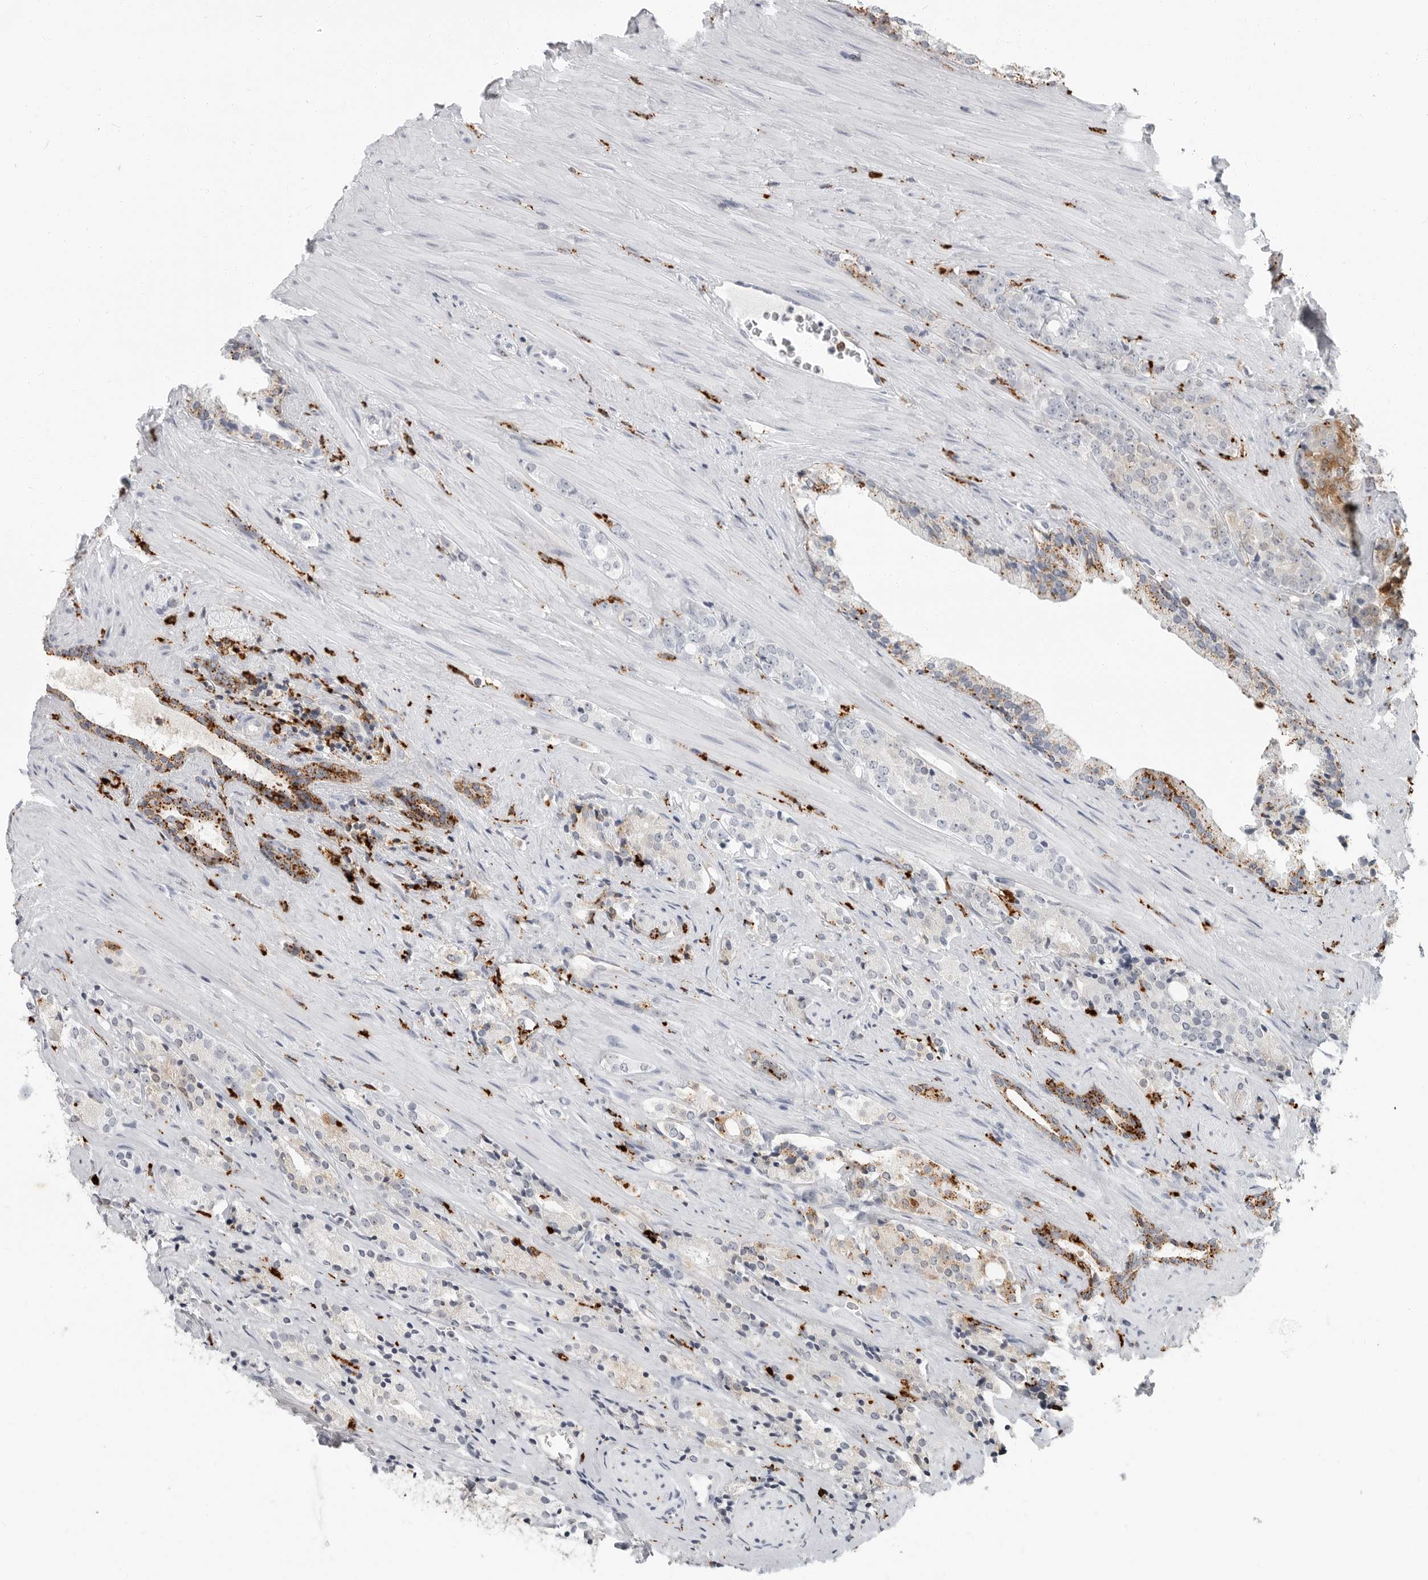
{"staining": {"intensity": "moderate", "quantity": "<25%", "location": "cytoplasmic/membranous"}, "tissue": "prostate cancer", "cell_type": "Tumor cells", "image_type": "cancer", "snomed": [{"axis": "morphology", "description": "Adenocarcinoma, High grade"}, {"axis": "topography", "description": "Prostate"}], "caption": "Prostate cancer (adenocarcinoma (high-grade)) stained with a brown dye displays moderate cytoplasmic/membranous positive staining in approximately <25% of tumor cells.", "gene": "IFI30", "patient": {"sex": "male", "age": 71}}